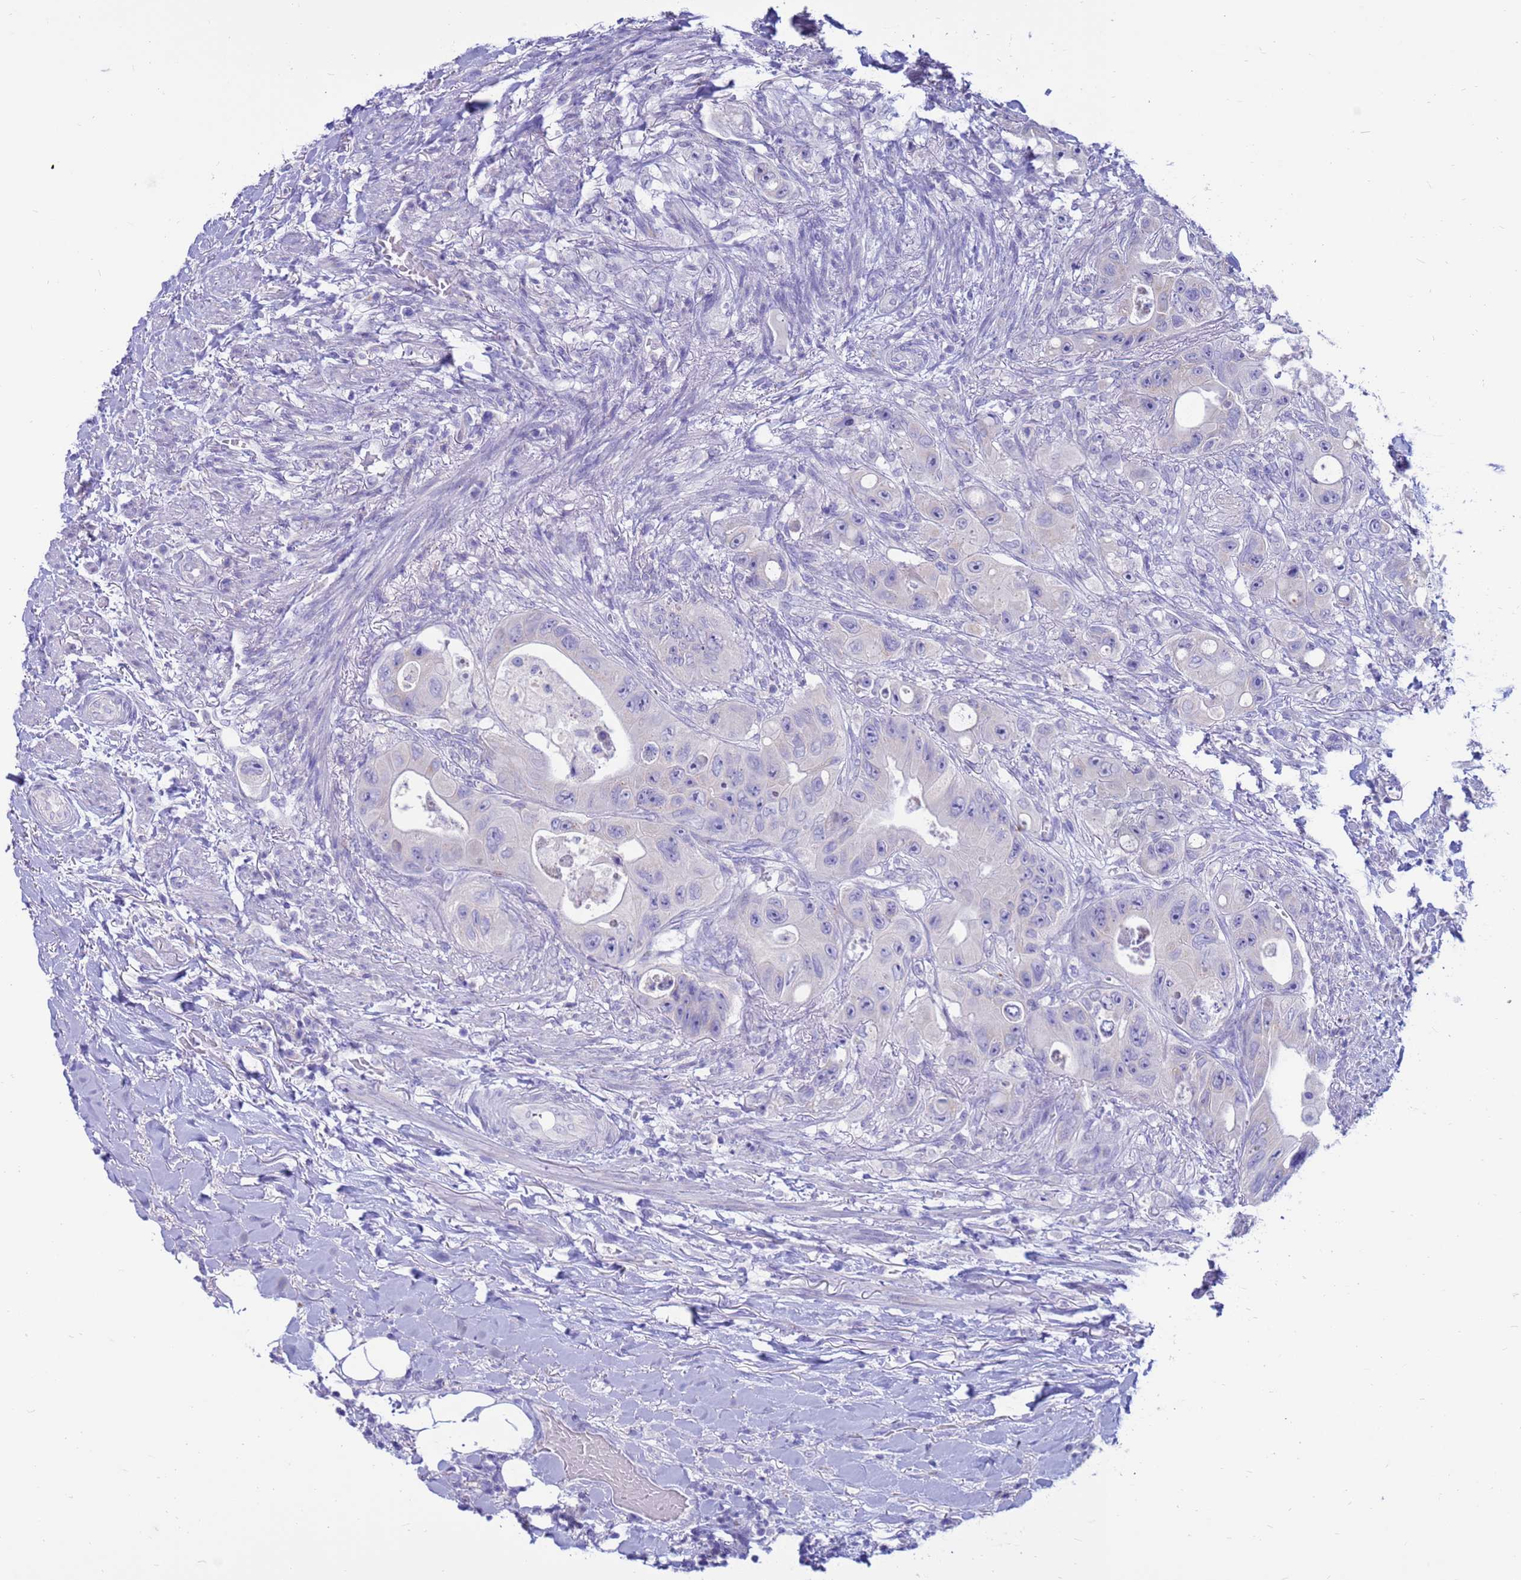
{"staining": {"intensity": "weak", "quantity": "<25%", "location": "cytoplasmic/membranous"}, "tissue": "colorectal cancer", "cell_type": "Tumor cells", "image_type": "cancer", "snomed": [{"axis": "morphology", "description": "Adenocarcinoma, NOS"}, {"axis": "topography", "description": "Colon"}], "caption": "High magnification brightfield microscopy of adenocarcinoma (colorectal) stained with DAB (3,3'-diaminobenzidine) (brown) and counterstained with hematoxylin (blue): tumor cells show no significant expression.", "gene": "PDE10A", "patient": {"sex": "female", "age": 46}}